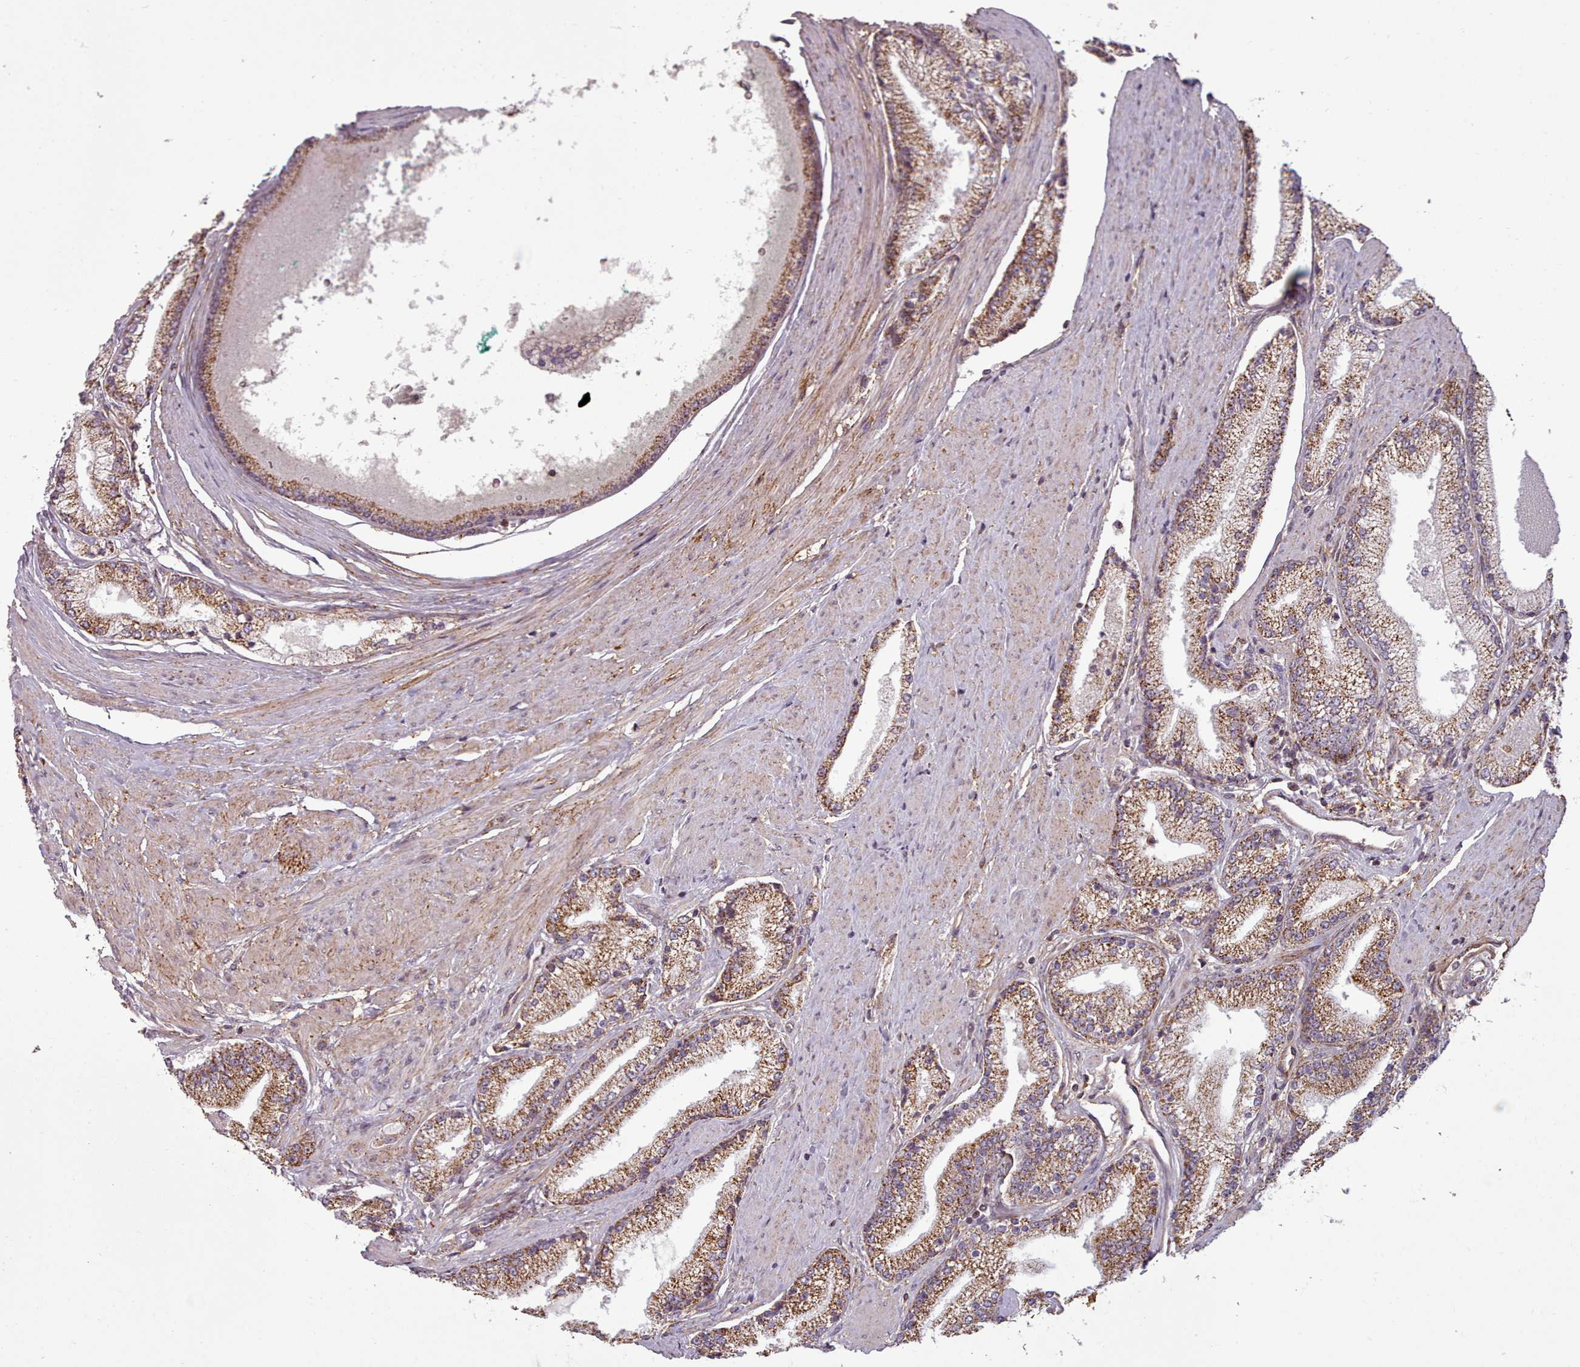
{"staining": {"intensity": "strong", "quantity": ">75%", "location": "cytoplasmic/membranous"}, "tissue": "prostate cancer", "cell_type": "Tumor cells", "image_type": "cancer", "snomed": [{"axis": "morphology", "description": "Adenocarcinoma, High grade"}, {"axis": "topography", "description": "Prostate"}], "caption": "Immunohistochemical staining of human prostate cancer (high-grade adenocarcinoma) exhibits high levels of strong cytoplasmic/membranous positivity in approximately >75% of tumor cells.", "gene": "ZMYM4", "patient": {"sex": "male", "age": 67}}